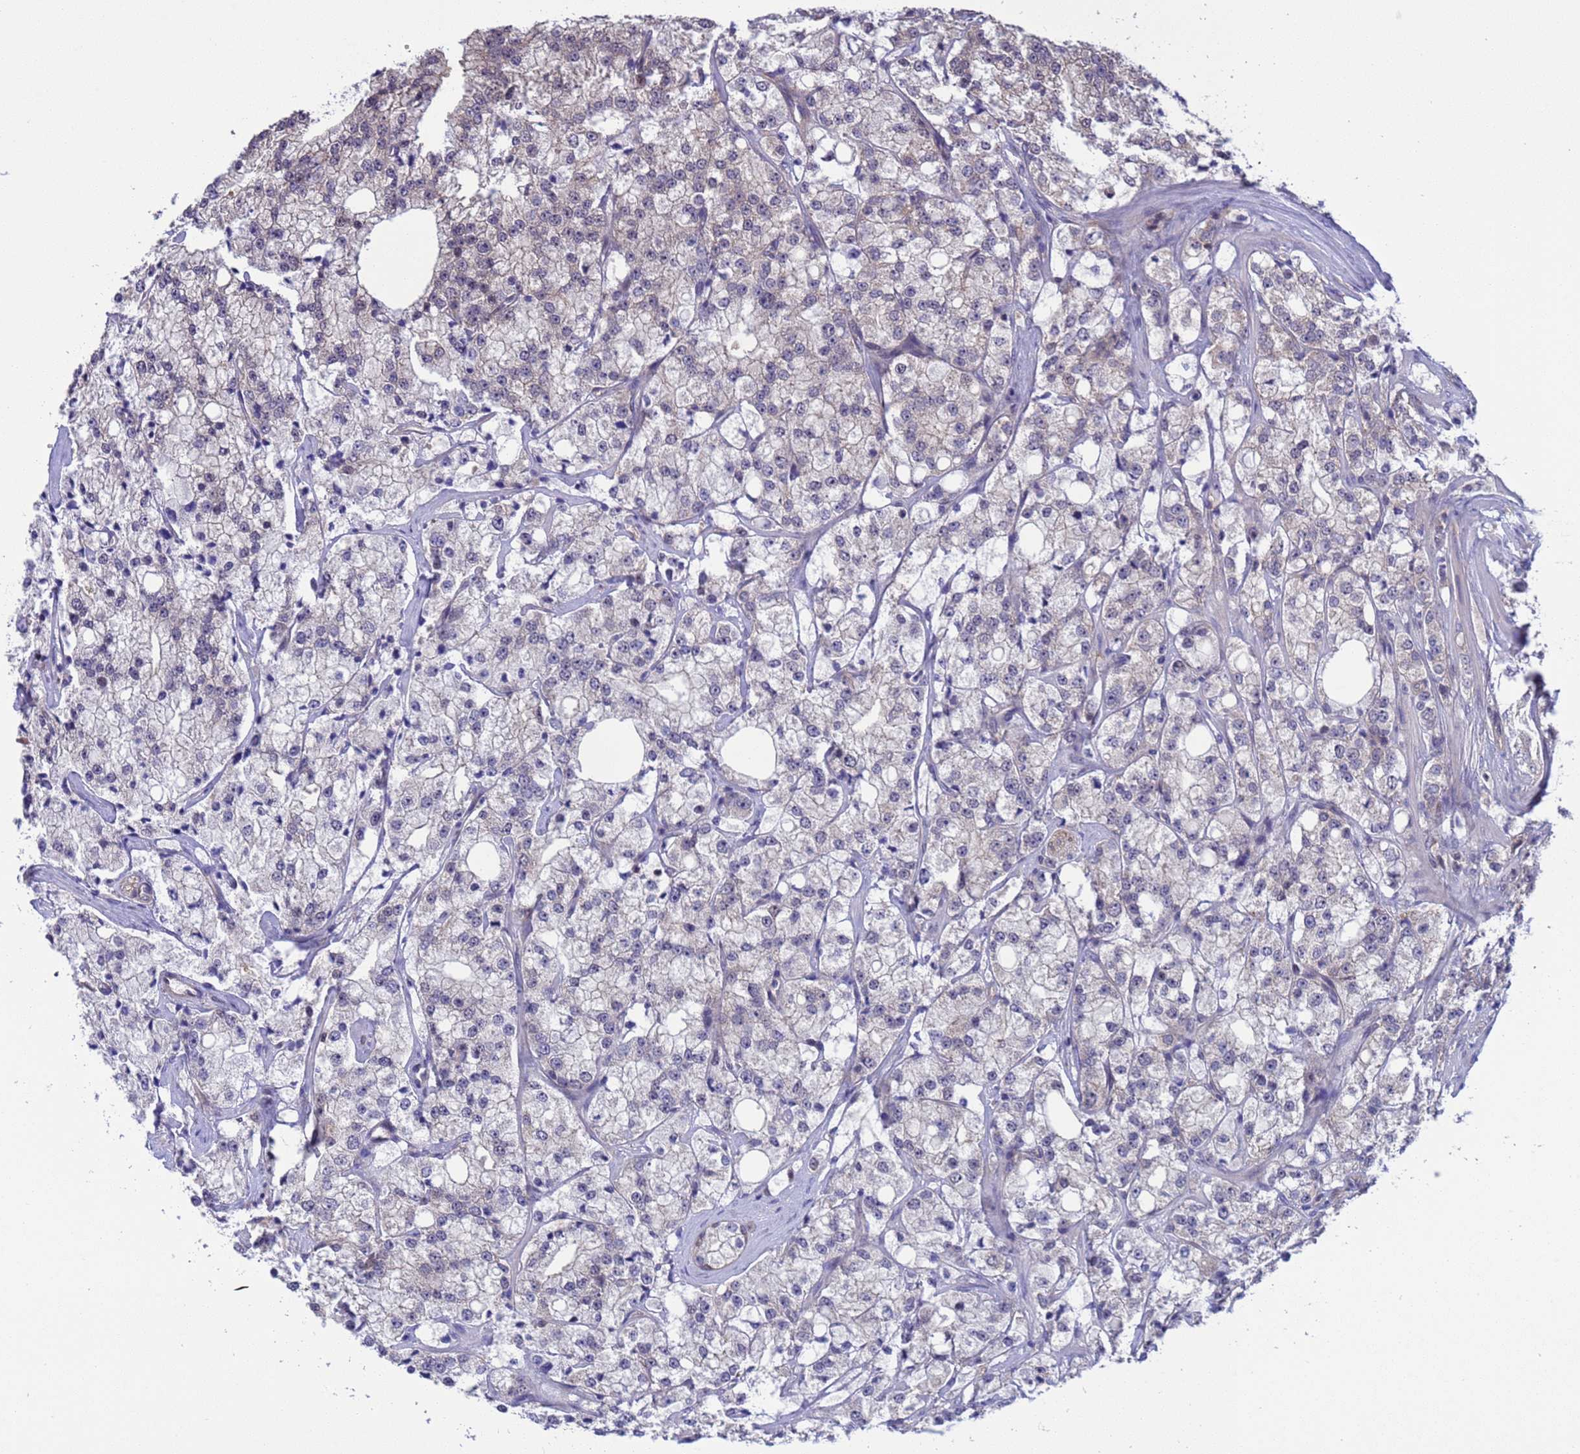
{"staining": {"intensity": "negative", "quantity": "none", "location": "none"}, "tissue": "prostate cancer", "cell_type": "Tumor cells", "image_type": "cancer", "snomed": [{"axis": "morphology", "description": "Adenocarcinoma, High grade"}, {"axis": "topography", "description": "Prostate"}], "caption": "Histopathology image shows no significant protein expression in tumor cells of prostate cancer (high-grade adenocarcinoma).", "gene": "GJA10", "patient": {"sex": "male", "age": 64}}